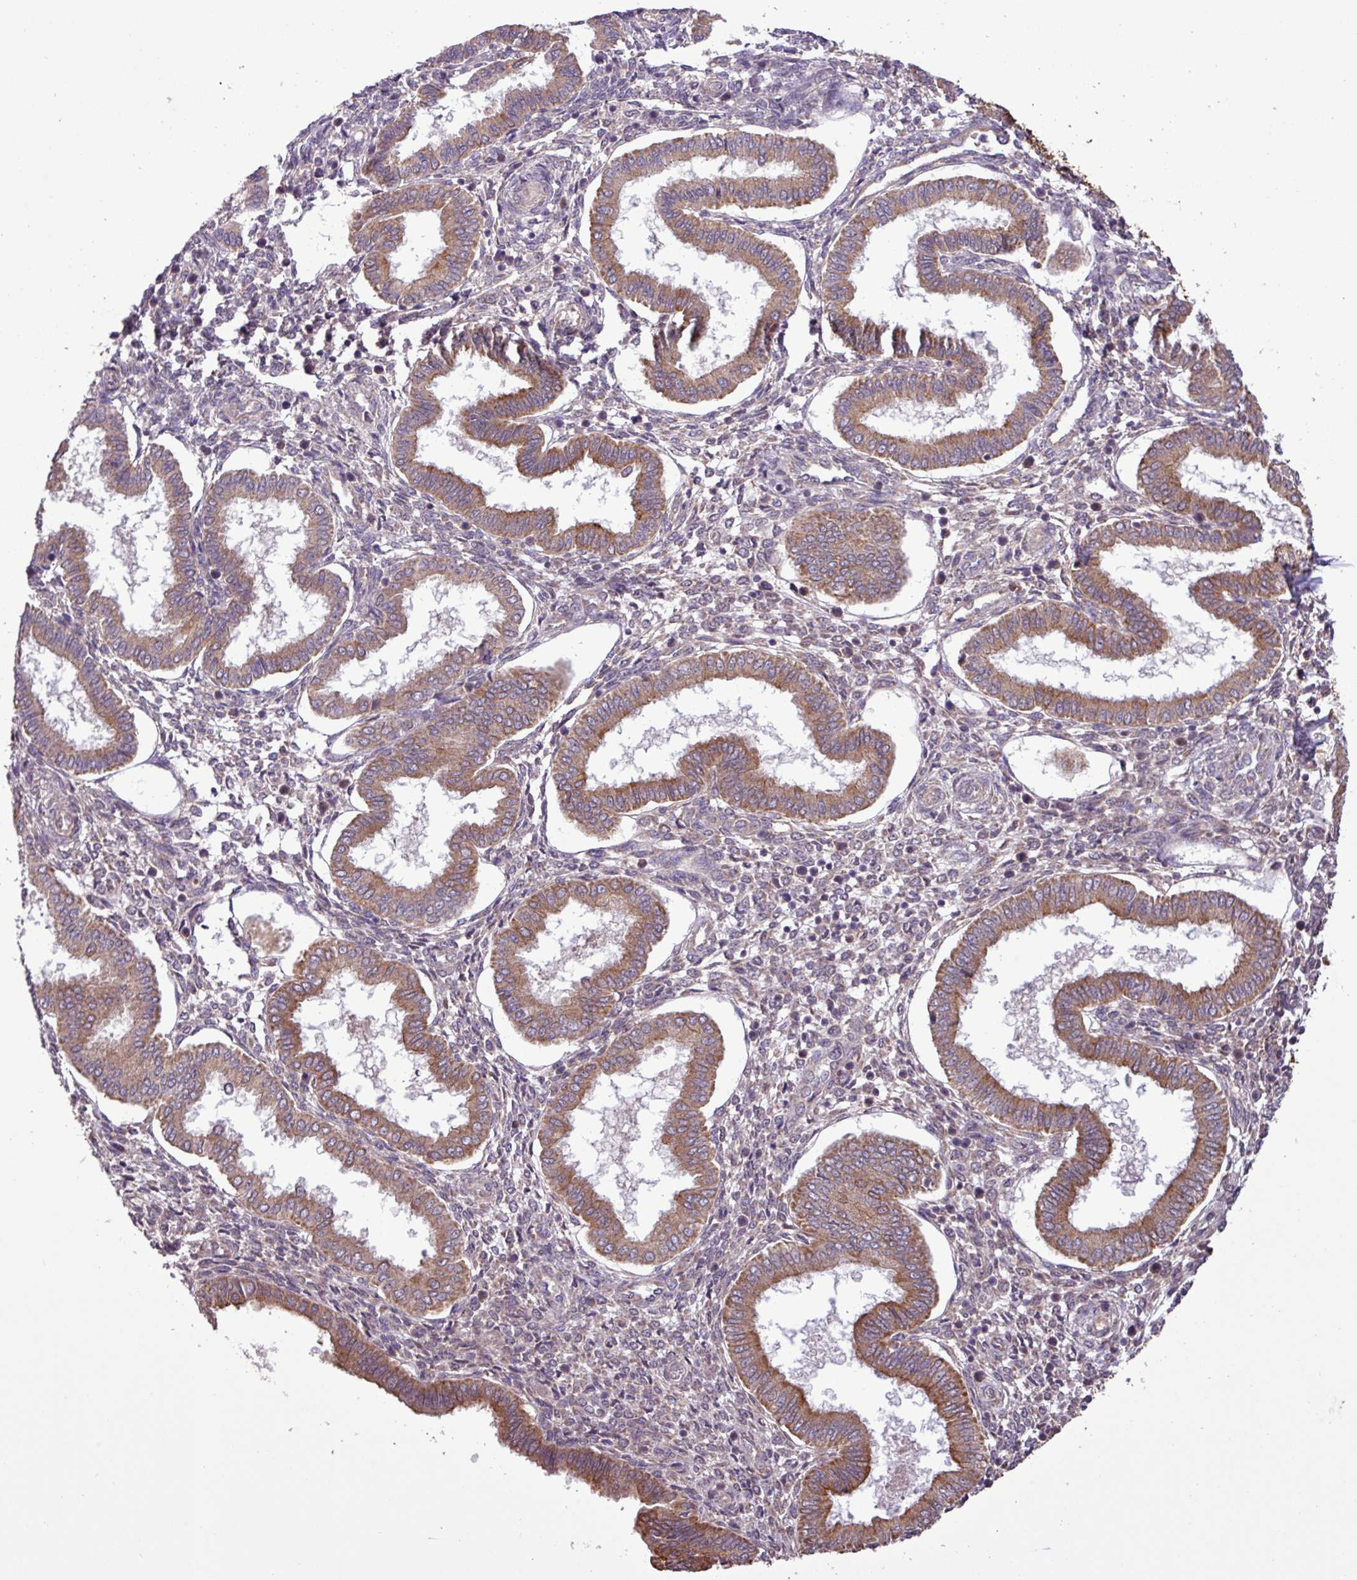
{"staining": {"intensity": "negative", "quantity": "none", "location": "none"}, "tissue": "endometrium", "cell_type": "Cells in endometrial stroma", "image_type": "normal", "snomed": [{"axis": "morphology", "description": "Normal tissue, NOS"}, {"axis": "topography", "description": "Endometrium"}], "caption": "DAB (3,3'-diaminobenzidine) immunohistochemical staining of unremarkable human endometrium shows no significant staining in cells in endometrial stroma.", "gene": "TIMM10B", "patient": {"sex": "female", "age": 24}}